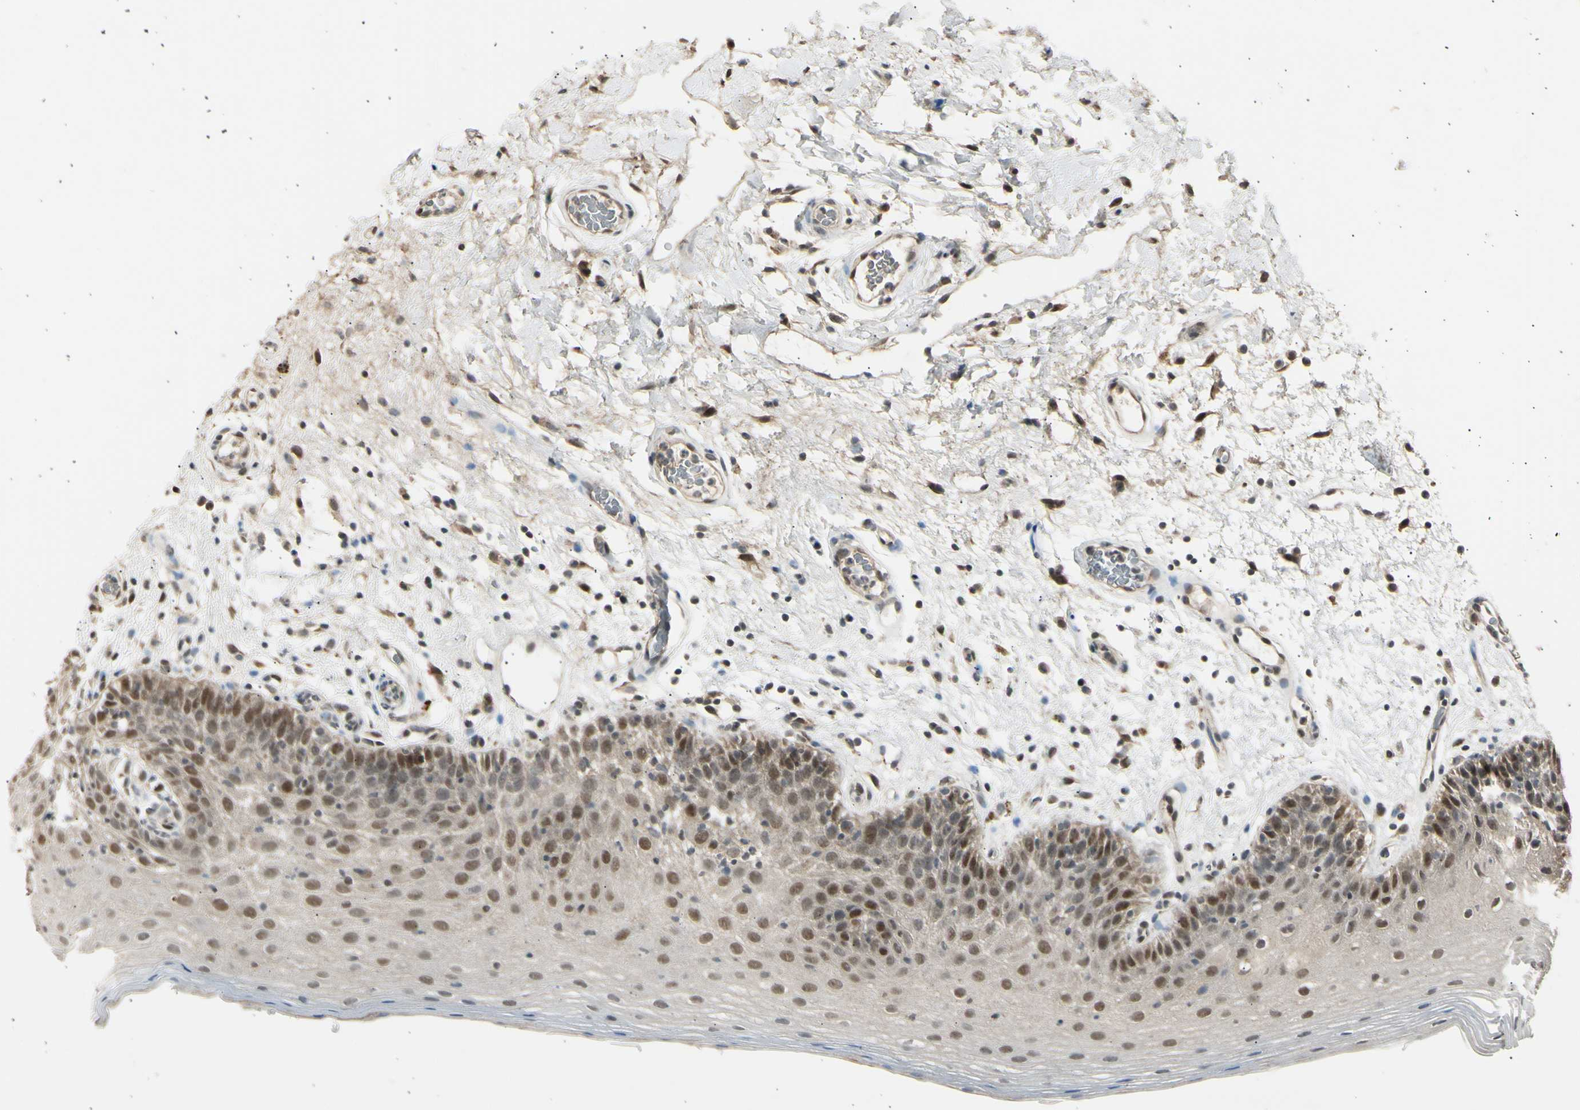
{"staining": {"intensity": "weak", "quantity": ">75%", "location": "nuclear"}, "tissue": "oral mucosa", "cell_type": "Squamous epithelial cells", "image_type": "normal", "snomed": [{"axis": "morphology", "description": "Normal tissue, NOS"}, {"axis": "morphology", "description": "Squamous cell carcinoma, NOS"}, {"axis": "topography", "description": "Skeletal muscle"}, {"axis": "topography", "description": "Oral tissue"}, {"axis": "topography", "description": "Head-Neck"}], "caption": "Immunohistochemistry image of normal oral mucosa: oral mucosa stained using IHC reveals low levels of weak protein expression localized specifically in the nuclear of squamous epithelial cells, appearing as a nuclear brown color.", "gene": "PSMD5", "patient": {"sex": "male", "age": 71}}